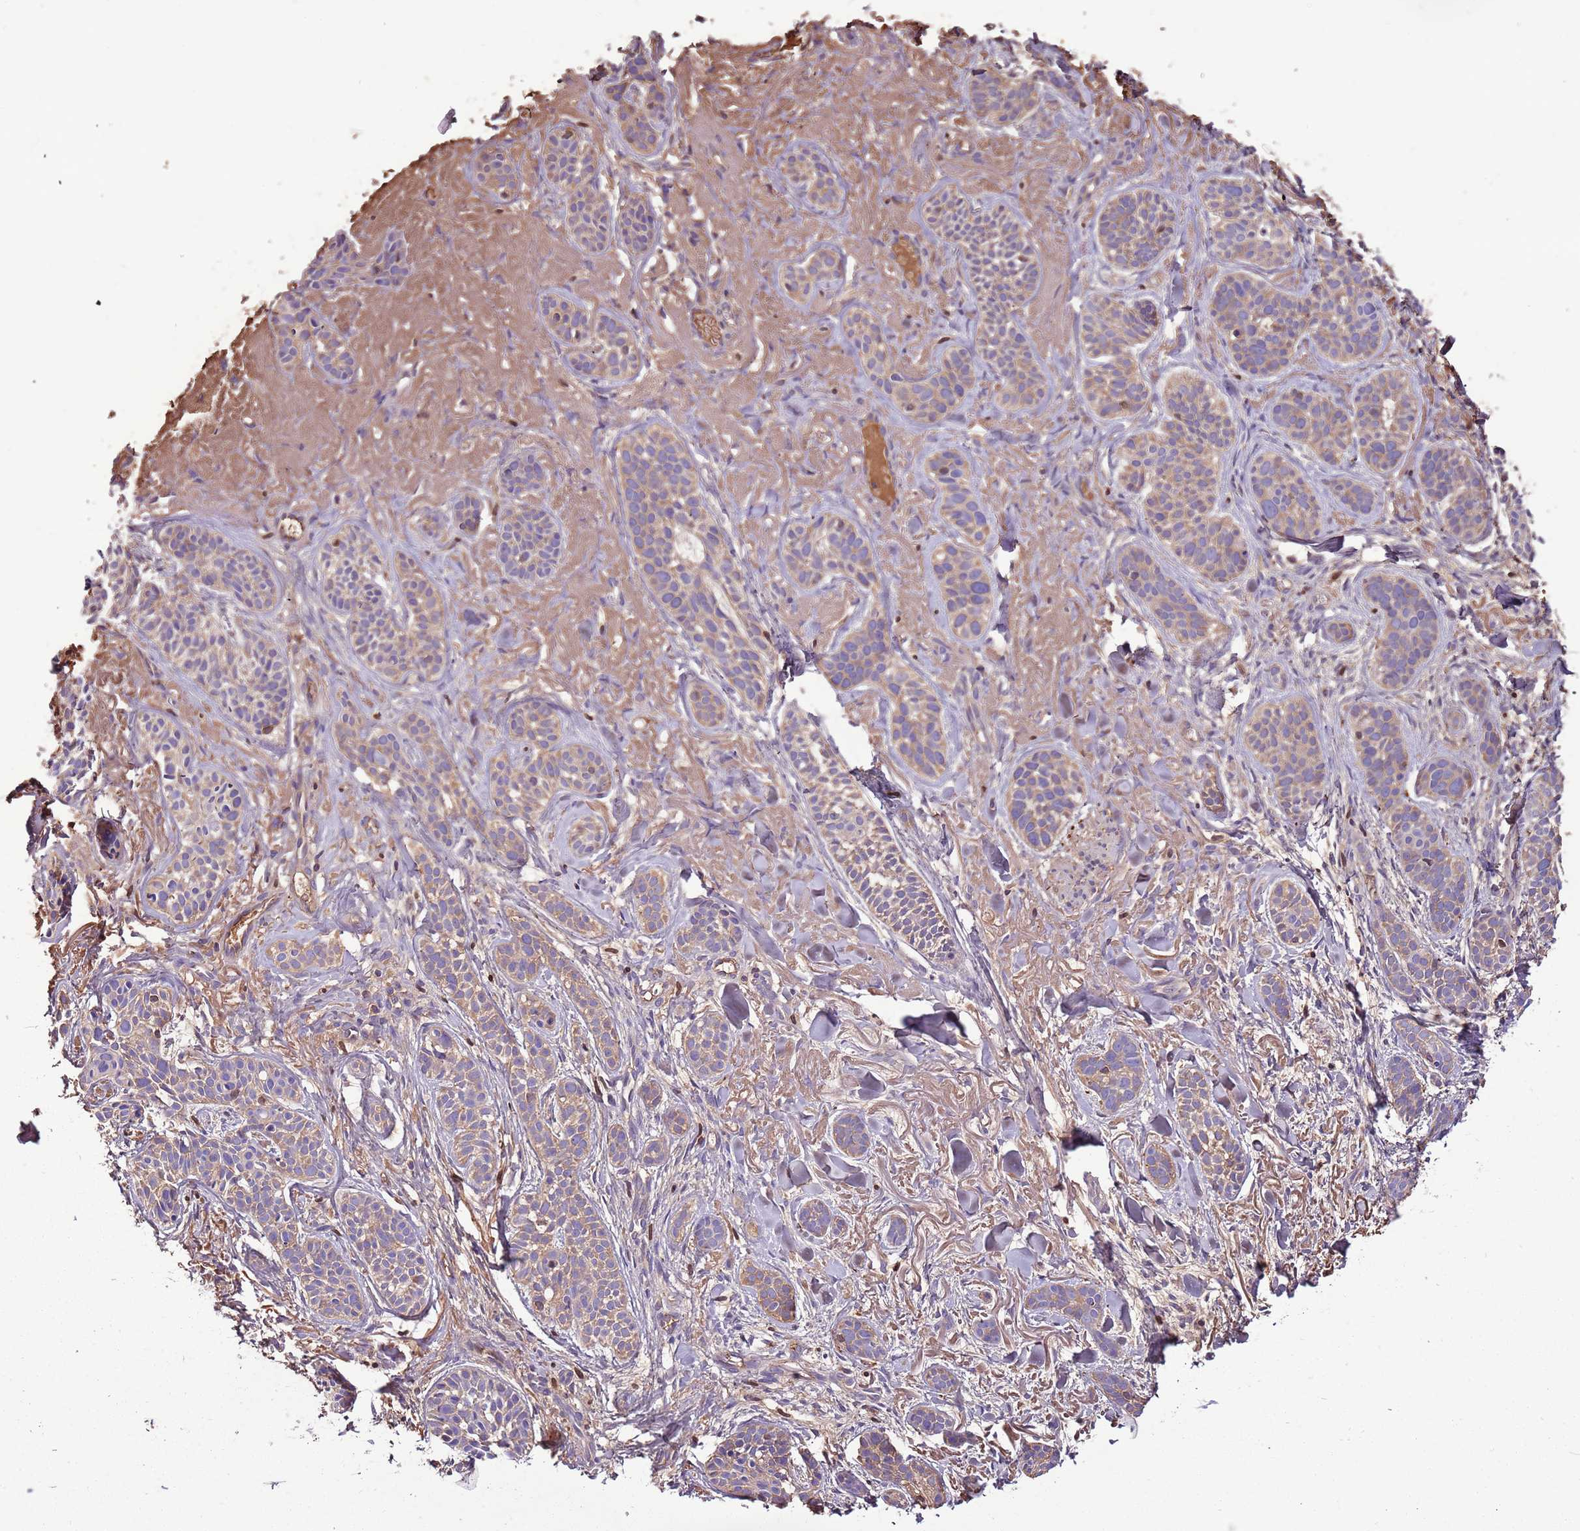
{"staining": {"intensity": "weak", "quantity": "25%-75%", "location": "cytoplasmic/membranous"}, "tissue": "skin cancer", "cell_type": "Tumor cells", "image_type": "cancer", "snomed": [{"axis": "morphology", "description": "Basal cell carcinoma"}, {"axis": "topography", "description": "Skin"}], "caption": "Immunohistochemical staining of skin cancer (basal cell carcinoma) exhibits weak cytoplasmic/membranous protein staining in about 25%-75% of tumor cells.", "gene": "DENR", "patient": {"sex": "male", "age": 71}}